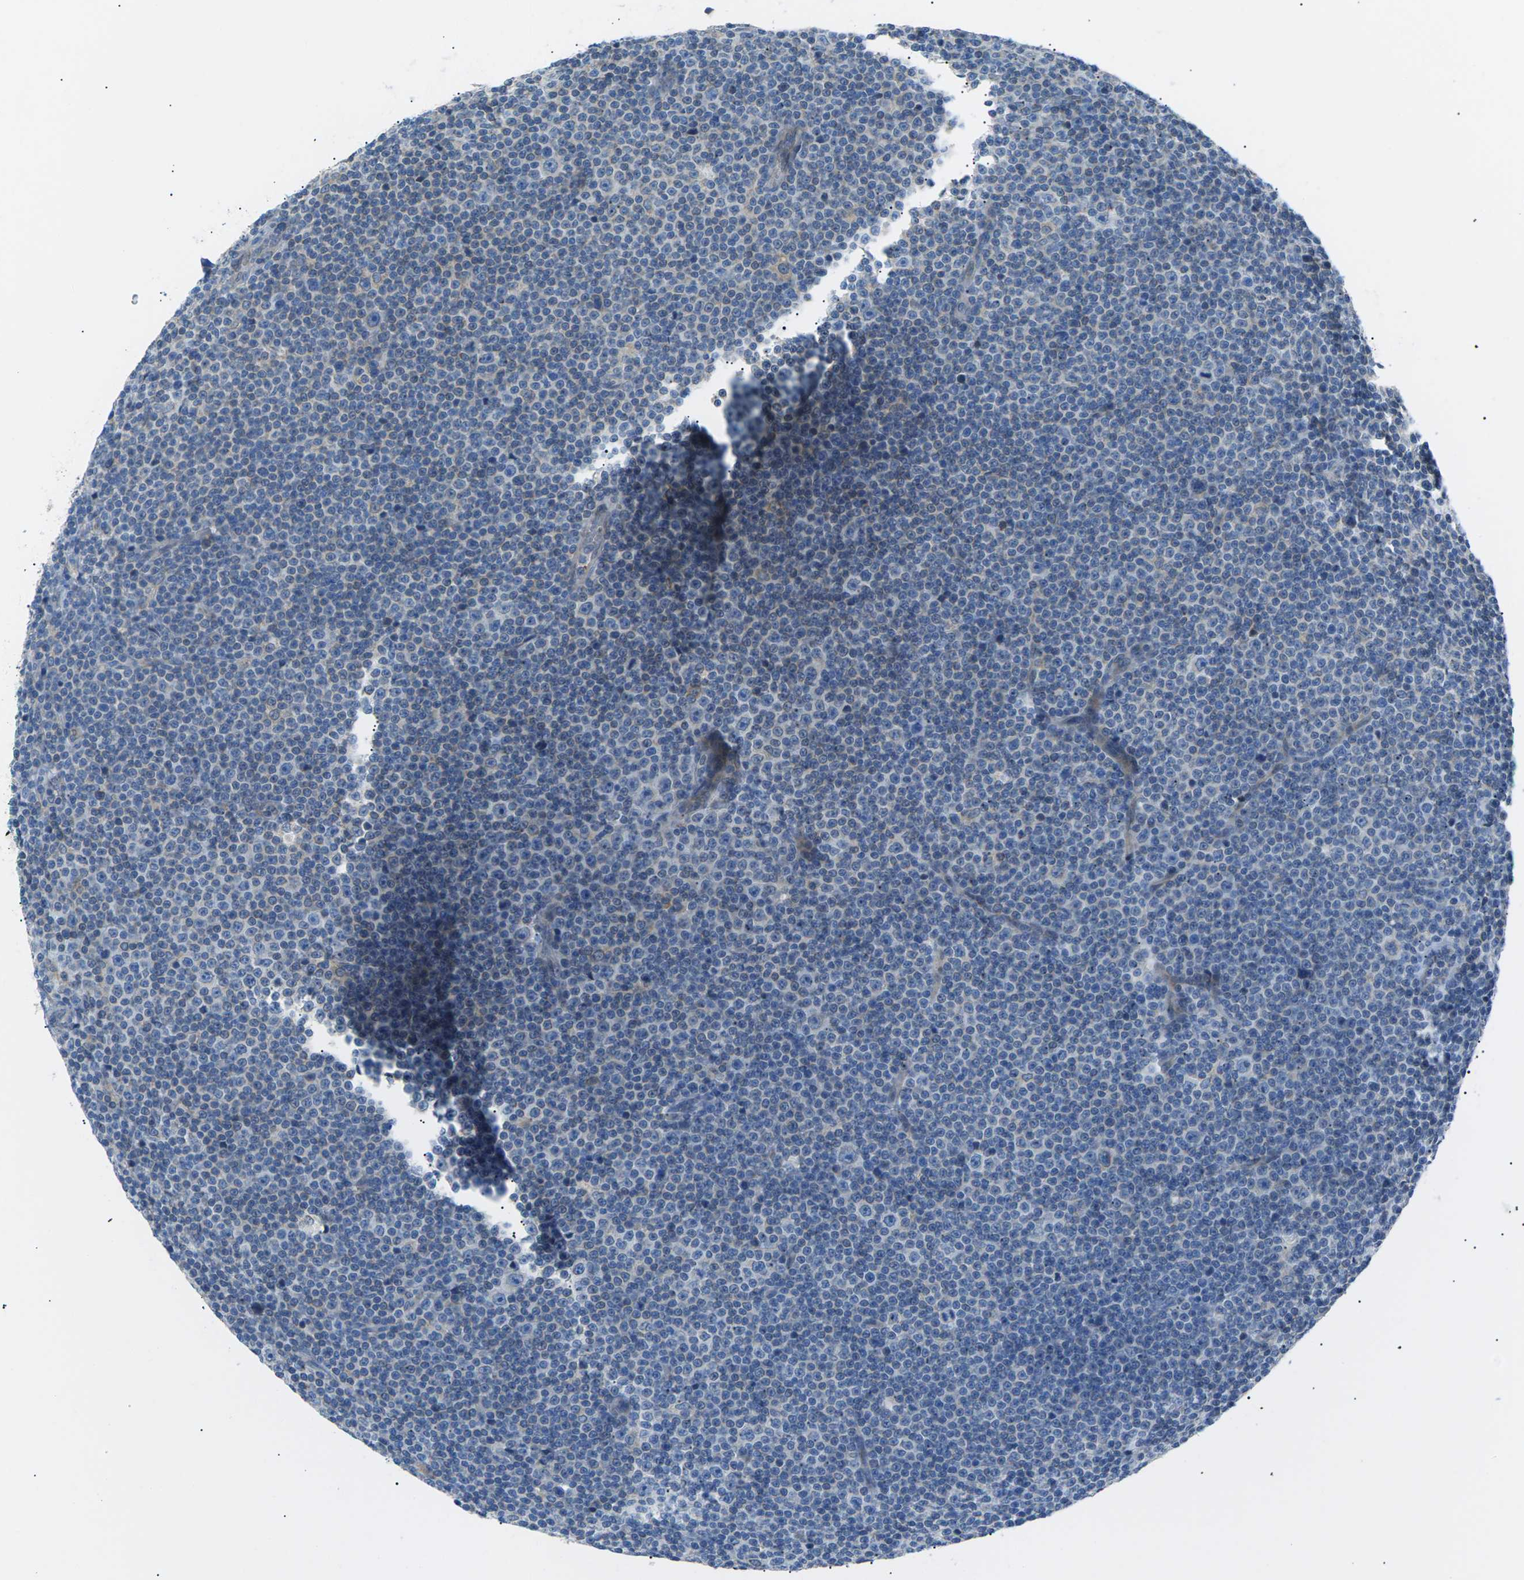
{"staining": {"intensity": "negative", "quantity": "none", "location": "none"}, "tissue": "lymphoma", "cell_type": "Tumor cells", "image_type": "cancer", "snomed": [{"axis": "morphology", "description": "Malignant lymphoma, non-Hodgkin's type, Low grade"}, {"axis": "topography", "description": "Lymph node"}], "caption": "An image of human lymphoma is negative for staining in tumor cells. (DAB immunohistochemistry (IHC), high magnification).", "gene": "ZDHHC24", "patient": {"sex": "female", "age": 67}}